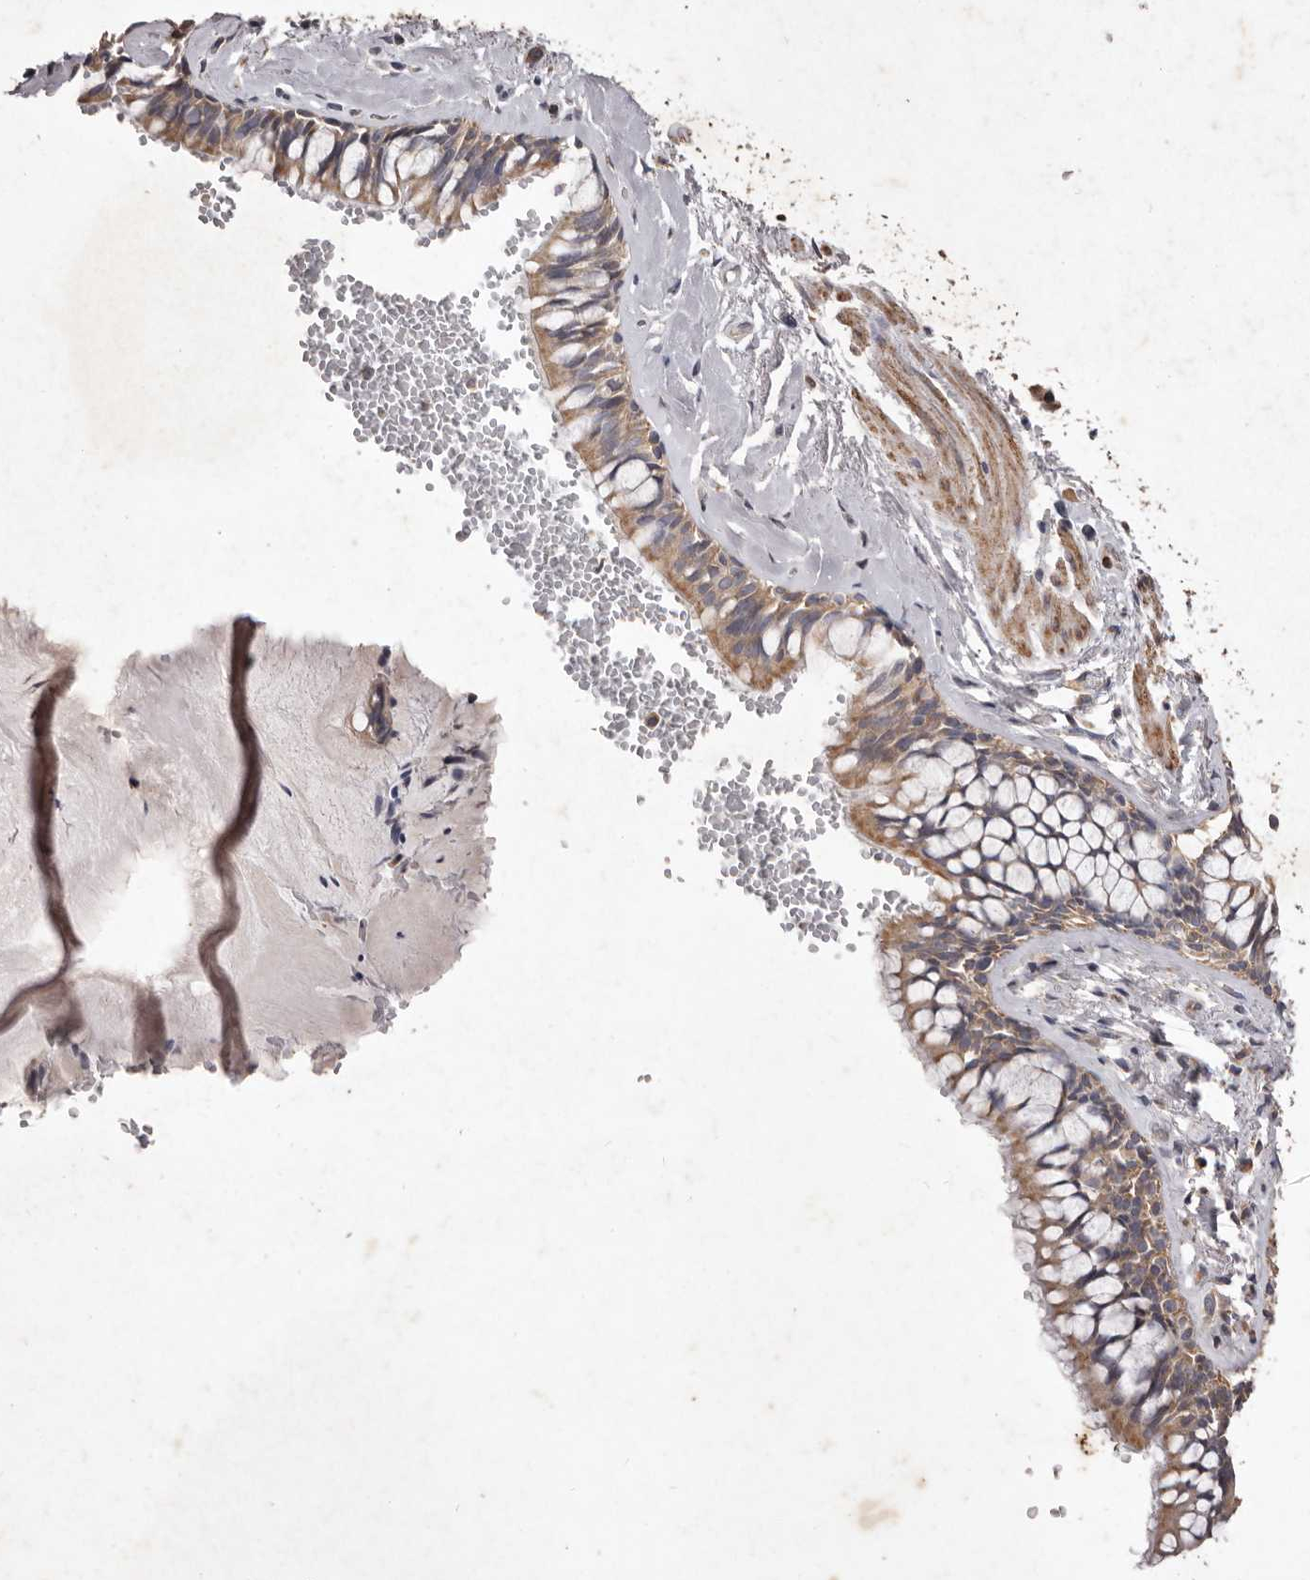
{"staining": {"intensity": "moderate", "quantity": ">75%", "location": "cytoplasmic/membranous"}, "tissue": "bronchus", "cell_type": "Respiratory epithelial cells", "image_type": "normal", "snomed": [{"axis": "morphology", "description": "Normal tissue, NOS"}, {"axis": "topography", "description": "Cartilage tissue"}, {"axis": "topography", "description": "Bronchus"}], "caption": "Moderate cytoplasmic/membranous positivity for a protein is present in about >75% of respiratory epithelial cells of unremarkable bronchus using immunohistochemistry (IHC).", "gene": "CXCL14", "patient": {"sex": "female", "age": 73}}